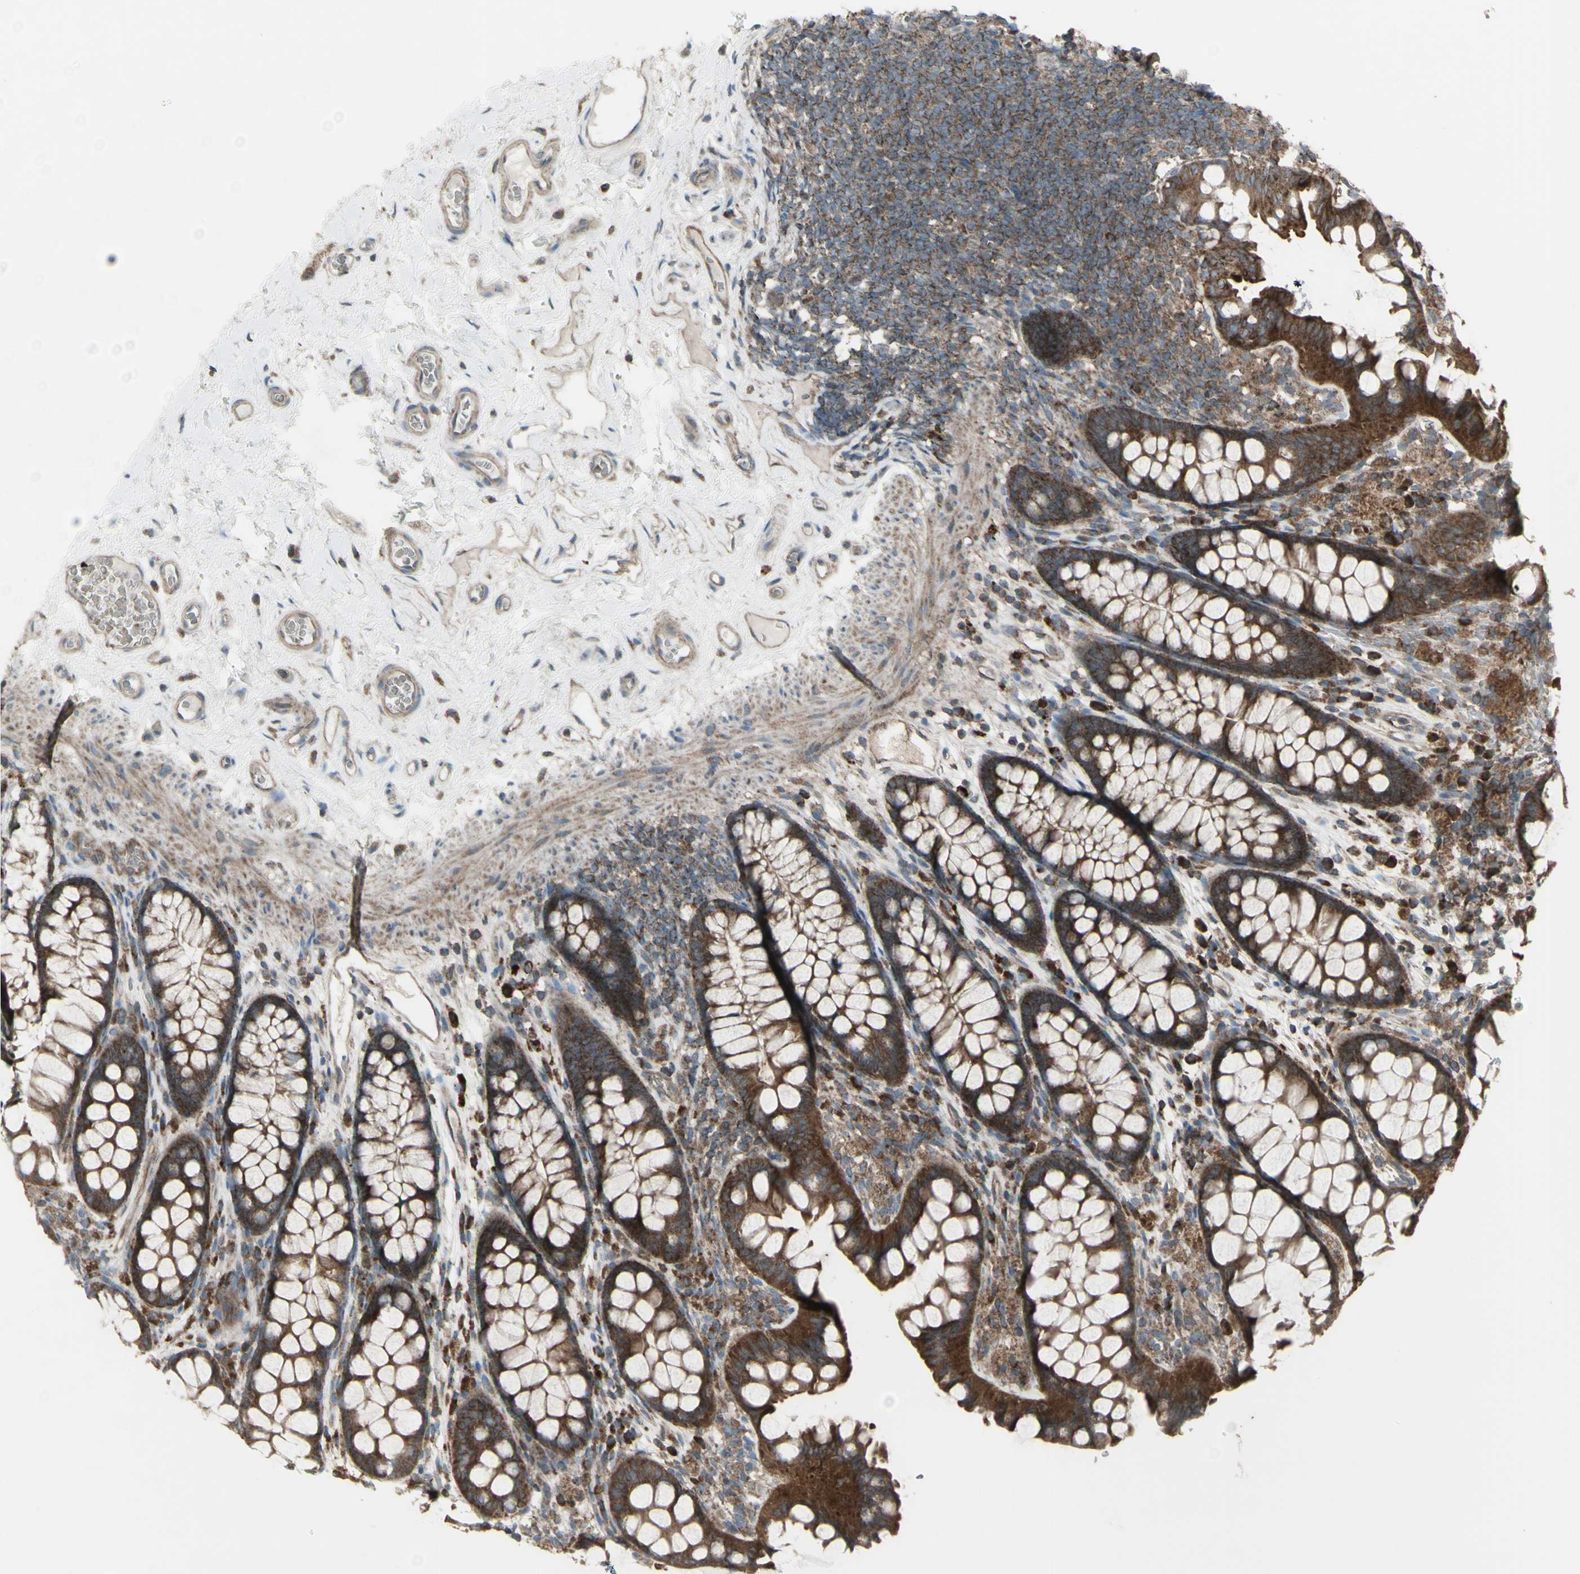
{"staining": {"intensity": "weak", "quantity": ">75%", "location": "cytoplasmic/membranous"}, "tissue": "colon", "cell_type": "Endothelial cells", "image_type": "normal", "snomed": [{"axis": "morphology", "description": "Normal tissue, NOS"}, {"axis": "topography", "description": "Colon"}], "caption": "Immunohistochemistry (IHC) of benign human colon exhibits low levels of weak cytoplasmic/membranous staining in about >75% of endothelial cells. Immunohistochemistry (IHC) stains the protein in brown and the nuclei are stained blue.", "gene": "SHC1", "patient": {"sex": "female", "age": 55}}